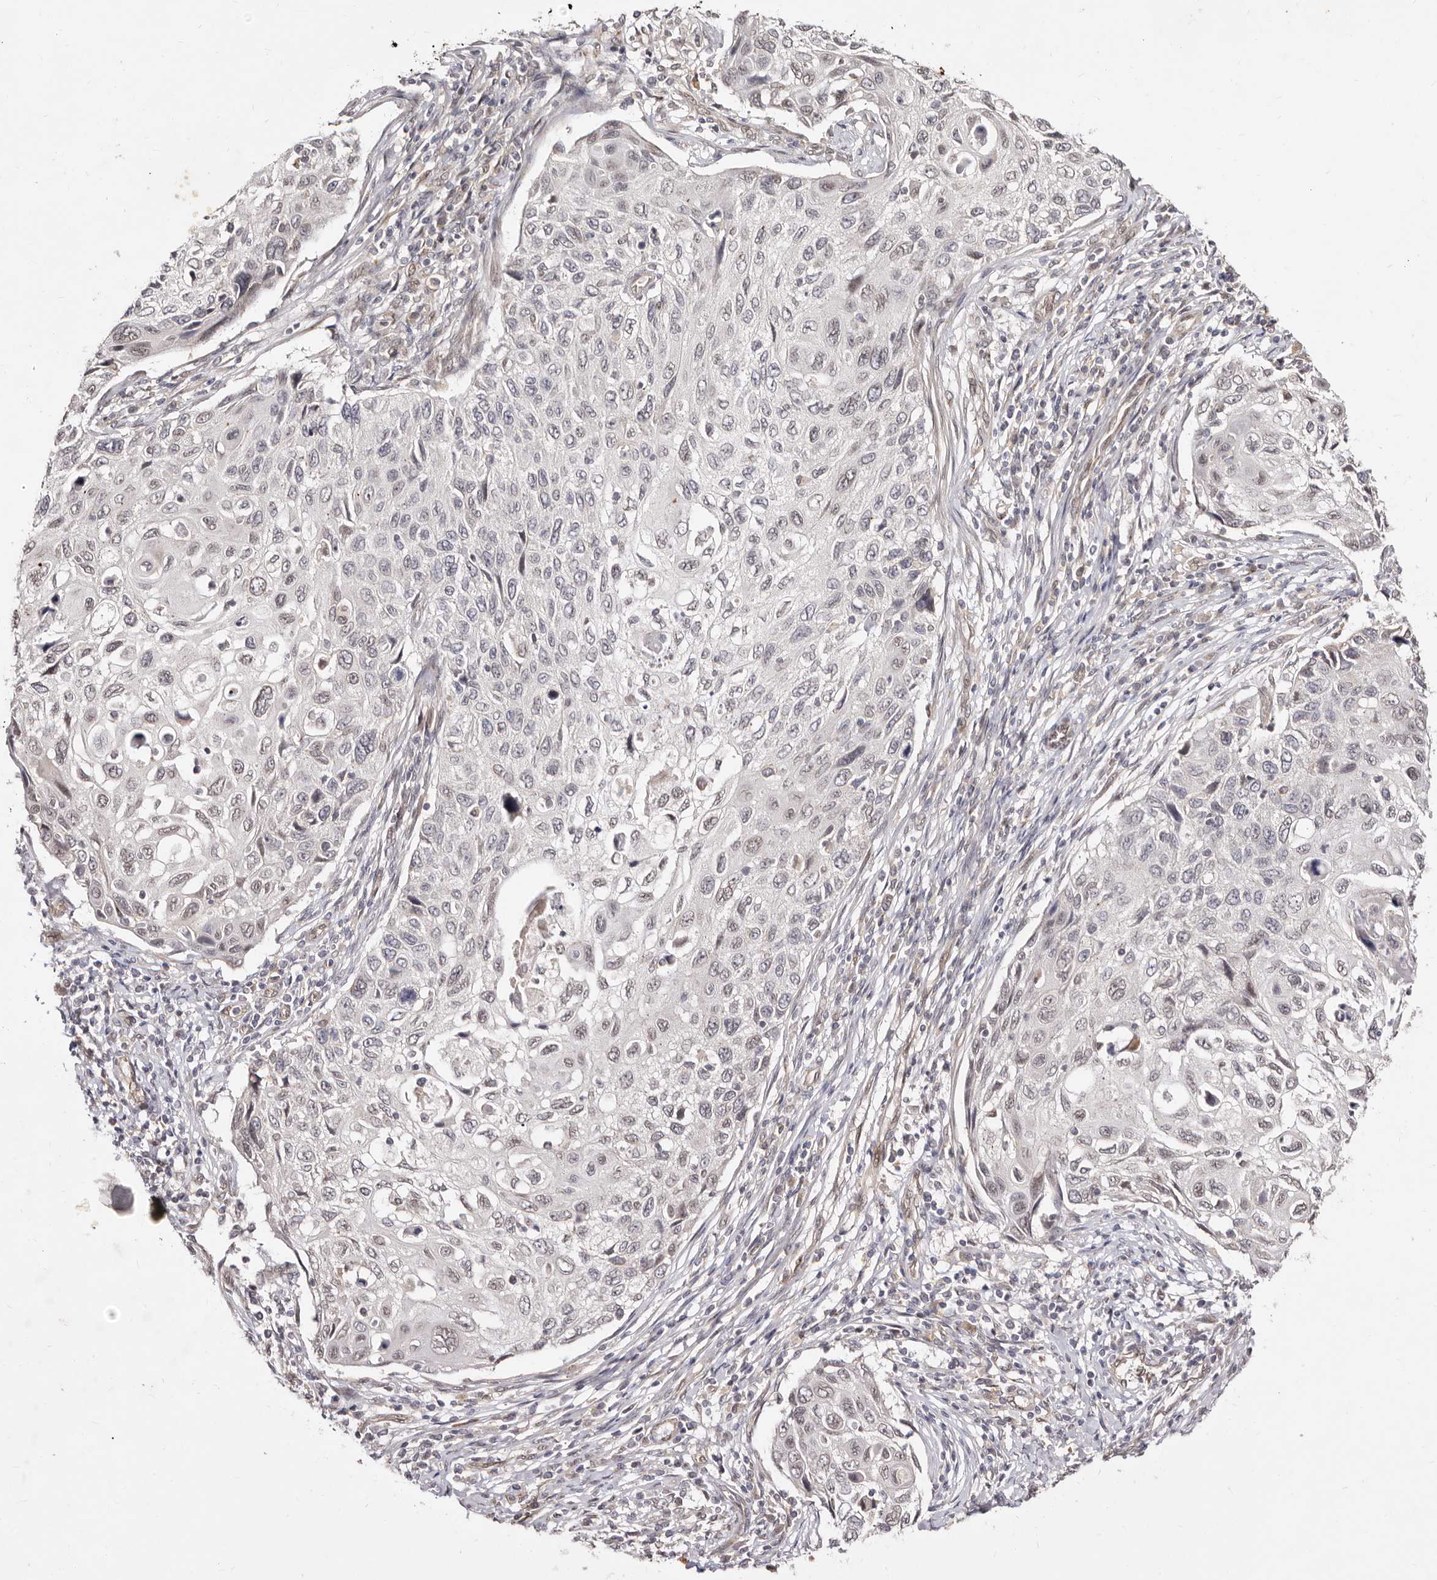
{"staining": {"intensity": "weak", "quantity": "<25%", "location": "nuclear"}, "tissue": "cervical cancer", "cell_type": "Tumor cells", "image_type": "cancer", "snomed": [{"axis": "morphology", "description": "Squamous cell carcinoma, NOS"}, {"axis": "topography", "description": "Cervix"}], "caption": "Tumor cells show no significant staining in squamous cell carcinoma (cervical).", "gene": "LCORL", "patient": {"sex": "female", "age": 70}}